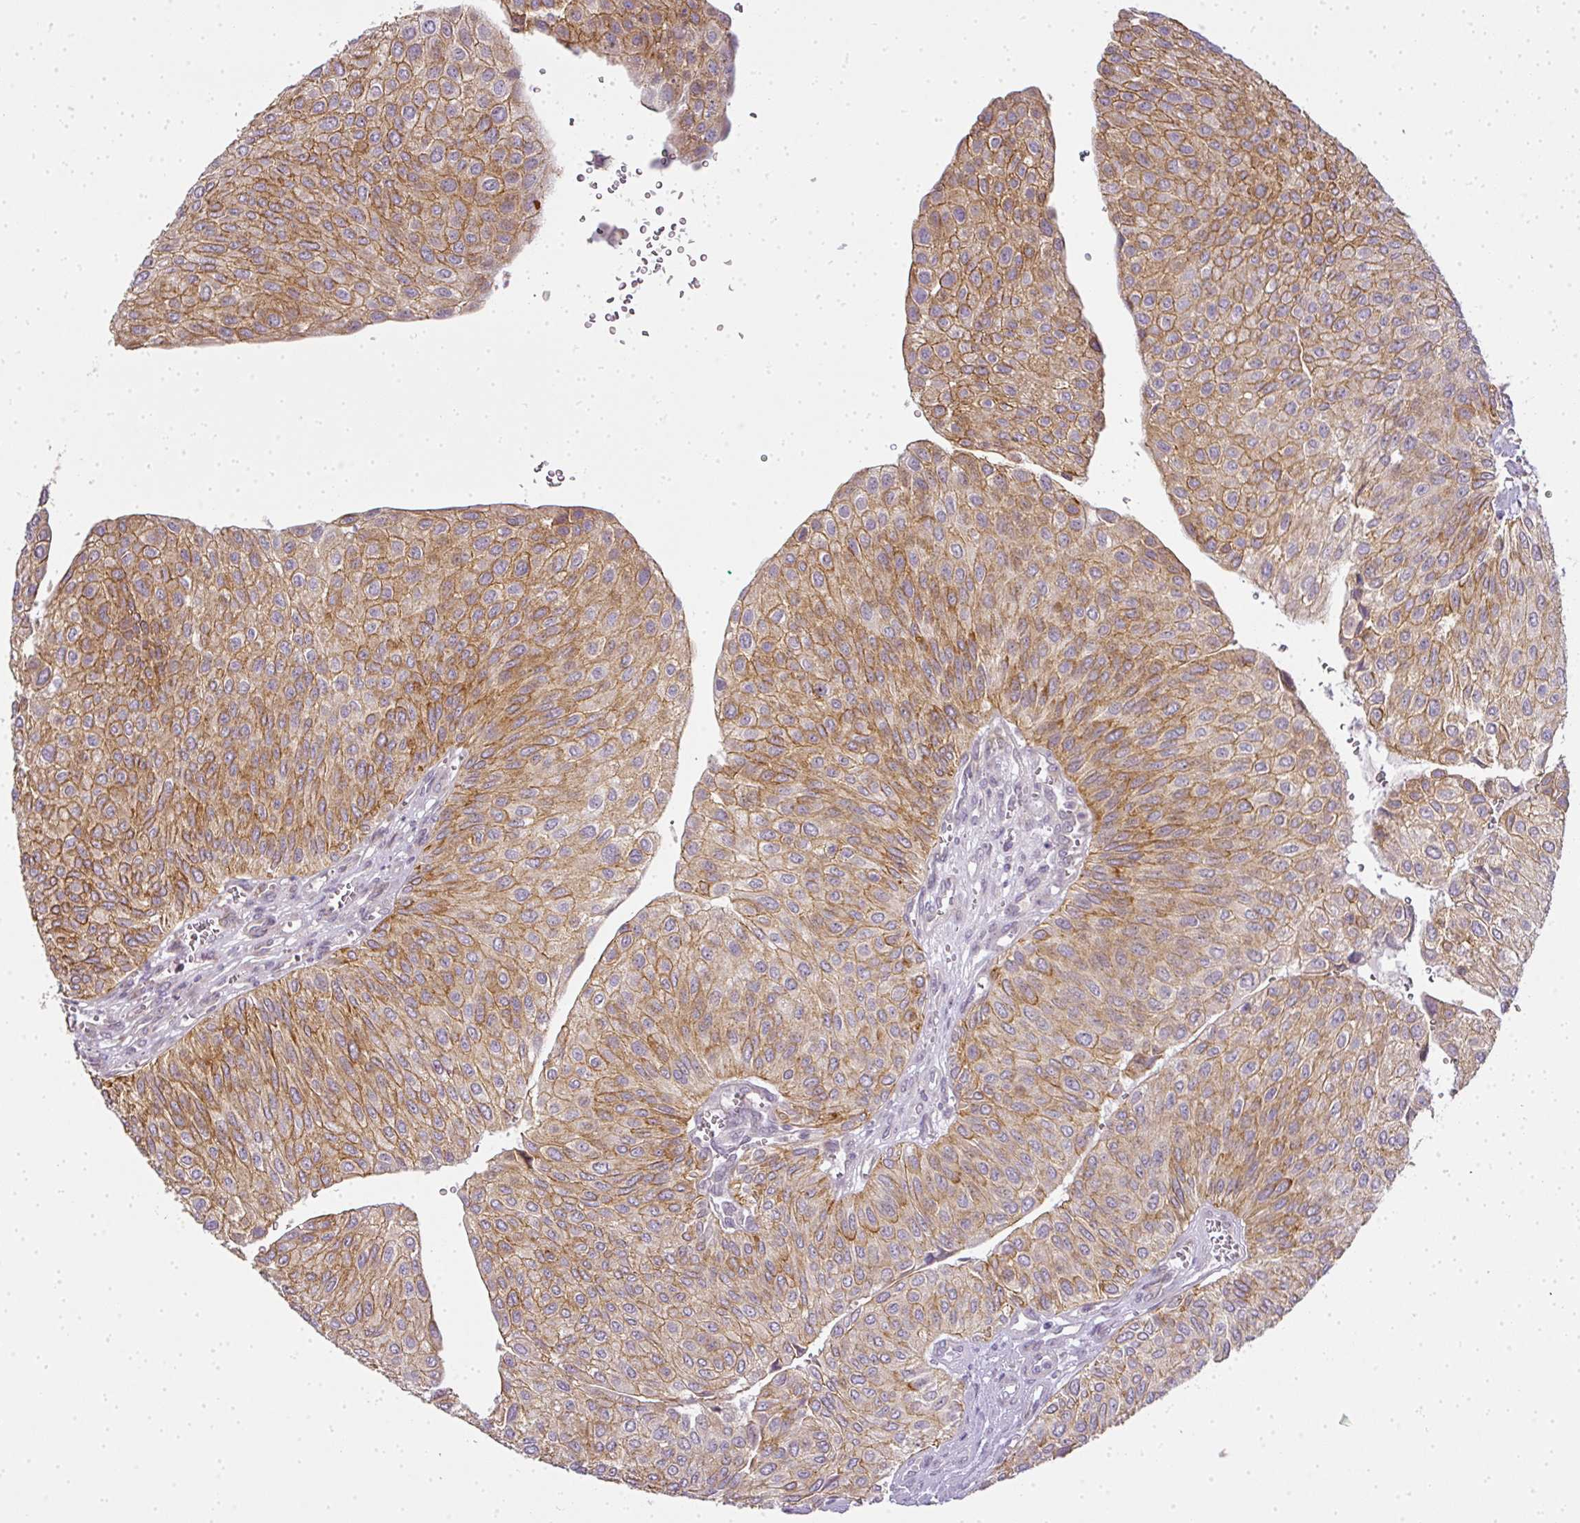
{"staining": {"intensity": "moderate", "quantity": ">75%", "location": "cytoplasmic/membranous"}, "tissue": "urothelial cancer", "cell_type": "Tumor cells", "image_type": "cancer", "snomed": [{"axis": "morphology", "description": "Urothelial carcinoma, NOS"}, {"axis": "topography", "description": "Urinary bladder"}], "caption": "Transitional cell carcinoma stained for a protein shows moderate cytoplasmic/membranous positivity in tumor cells.", "gene": "MED19", "patient": {"sex": "male", "age": 67}}